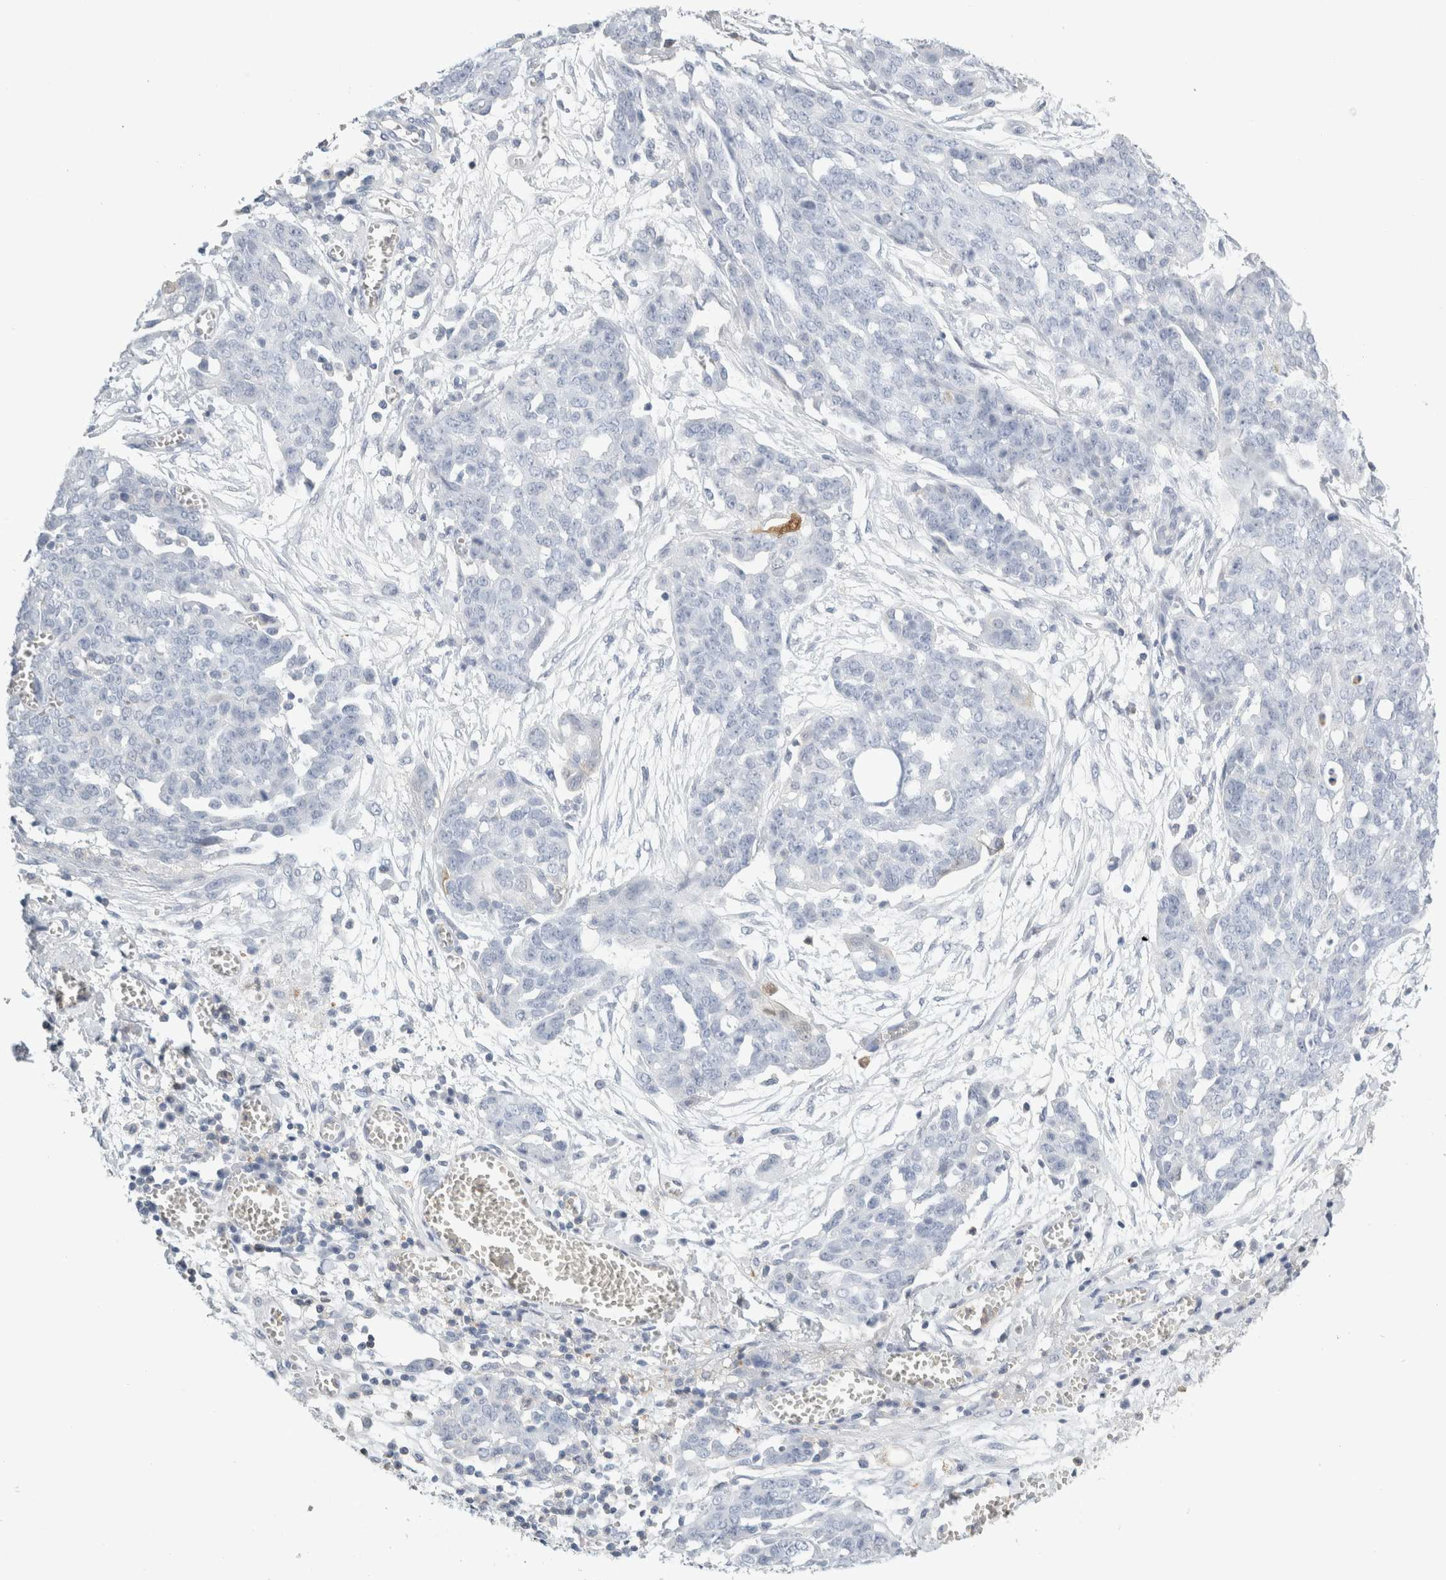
{"staining": {"intensity": "negative", "quantity": "none", "location": "none"}, "tissue": "ovarian cancer", "cell_type": "Tumor cells", "image_type": "cancer", "snomed": [{"axis": "morphology", "description": "Cystadenocarcinoma, serous, NOS"}, {"axis": "topography", "description": "Soft tissue"}, {"axis": "topography", "description": "Ovary"}], "caption": "This is an IHC histopathology image of serous cystadenocarcinoma (ovarian). There is no positivity in tumor cells.", "gene": "P2RY2", "patient": {"sex": "female", "age": 57}}